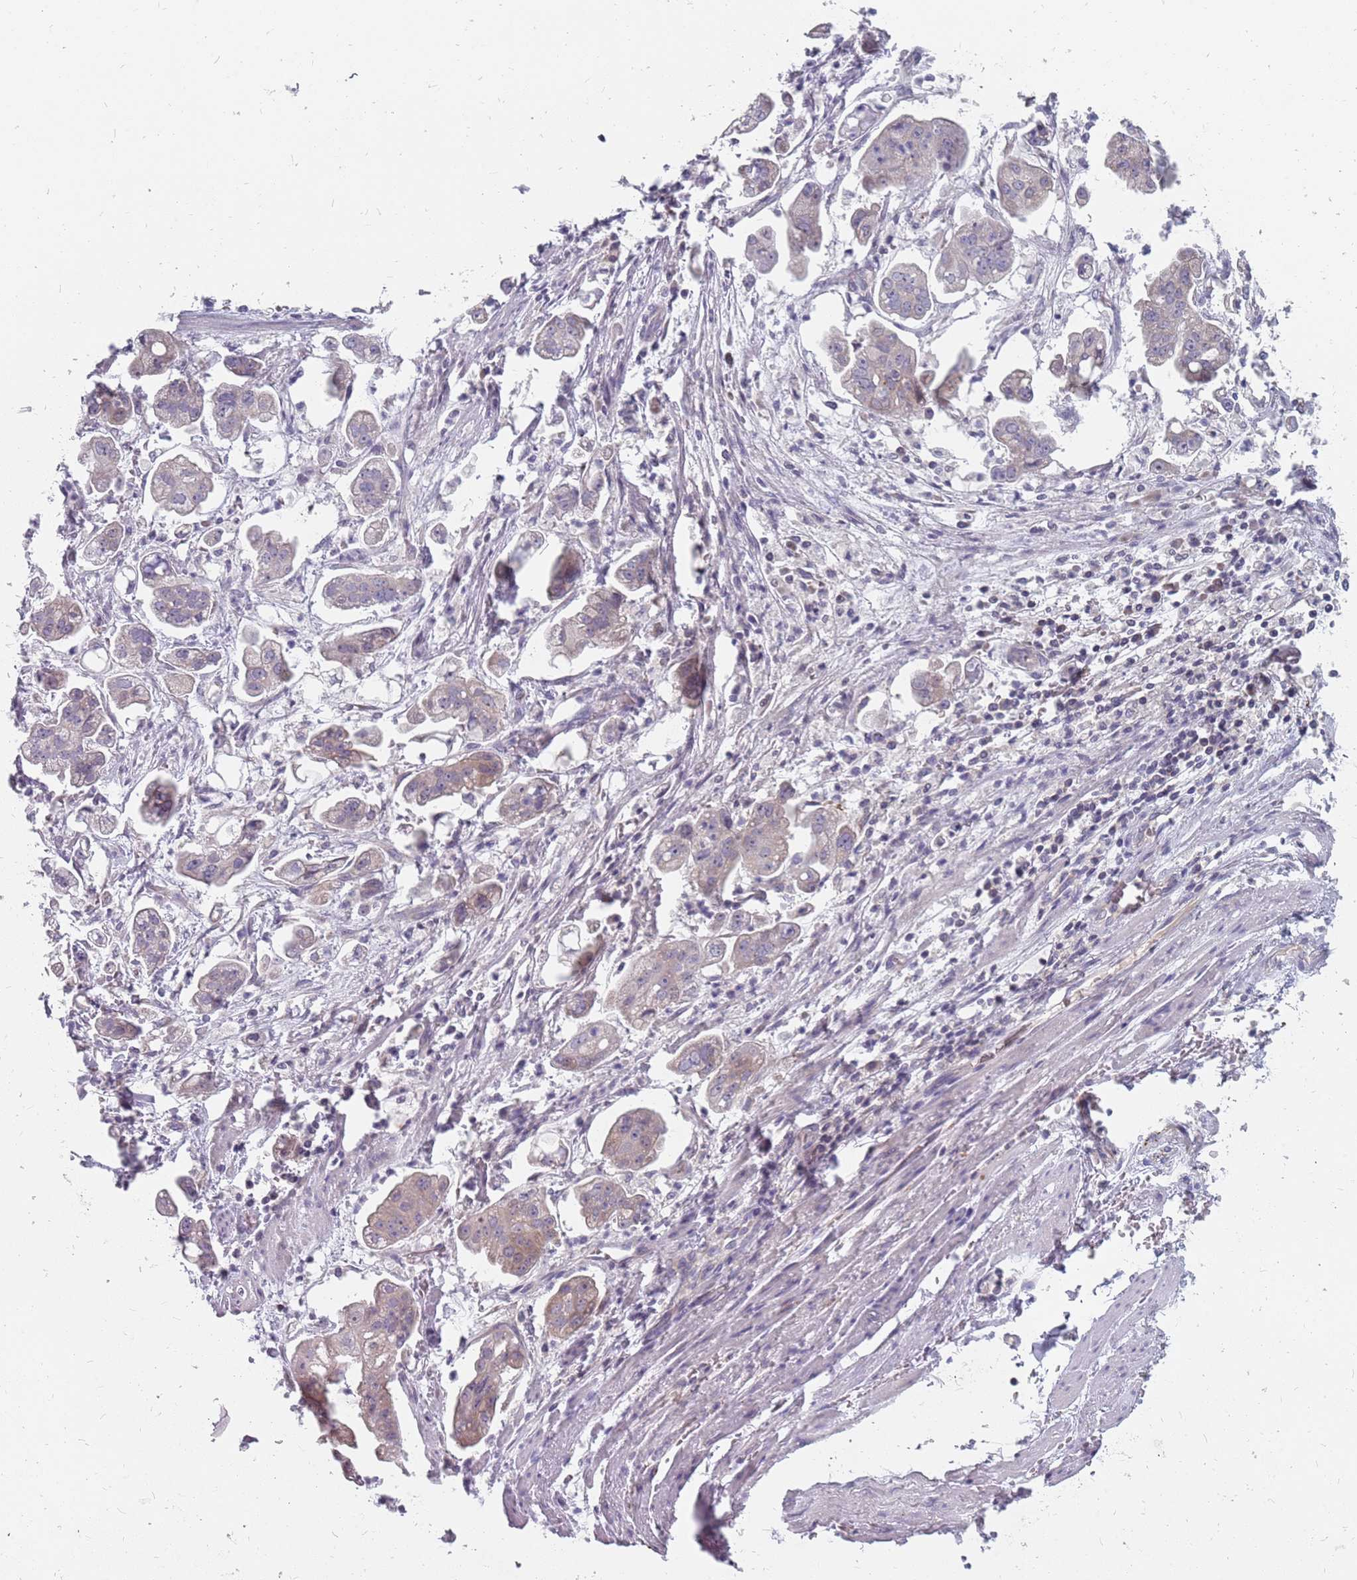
{"staining": {"intensity": "weak", "quantity": "<25%", "location": "cytoplasmic/membranous"}, "tissue": "stomach cancer", "cell_type": "Tumor cells", "image_type": "cancer", "snomed": [{"axis": "morphology", "description": "Adenocarcinoma, NOS"}, {"axis": "topography", "description": "Stomach"}], "caption": "Photomicrograph shows no protein positivity in tumor cells of stomach cancer tissue.", "gene": "CMTR2", "patient": {"sex": "male", "age": 62}}